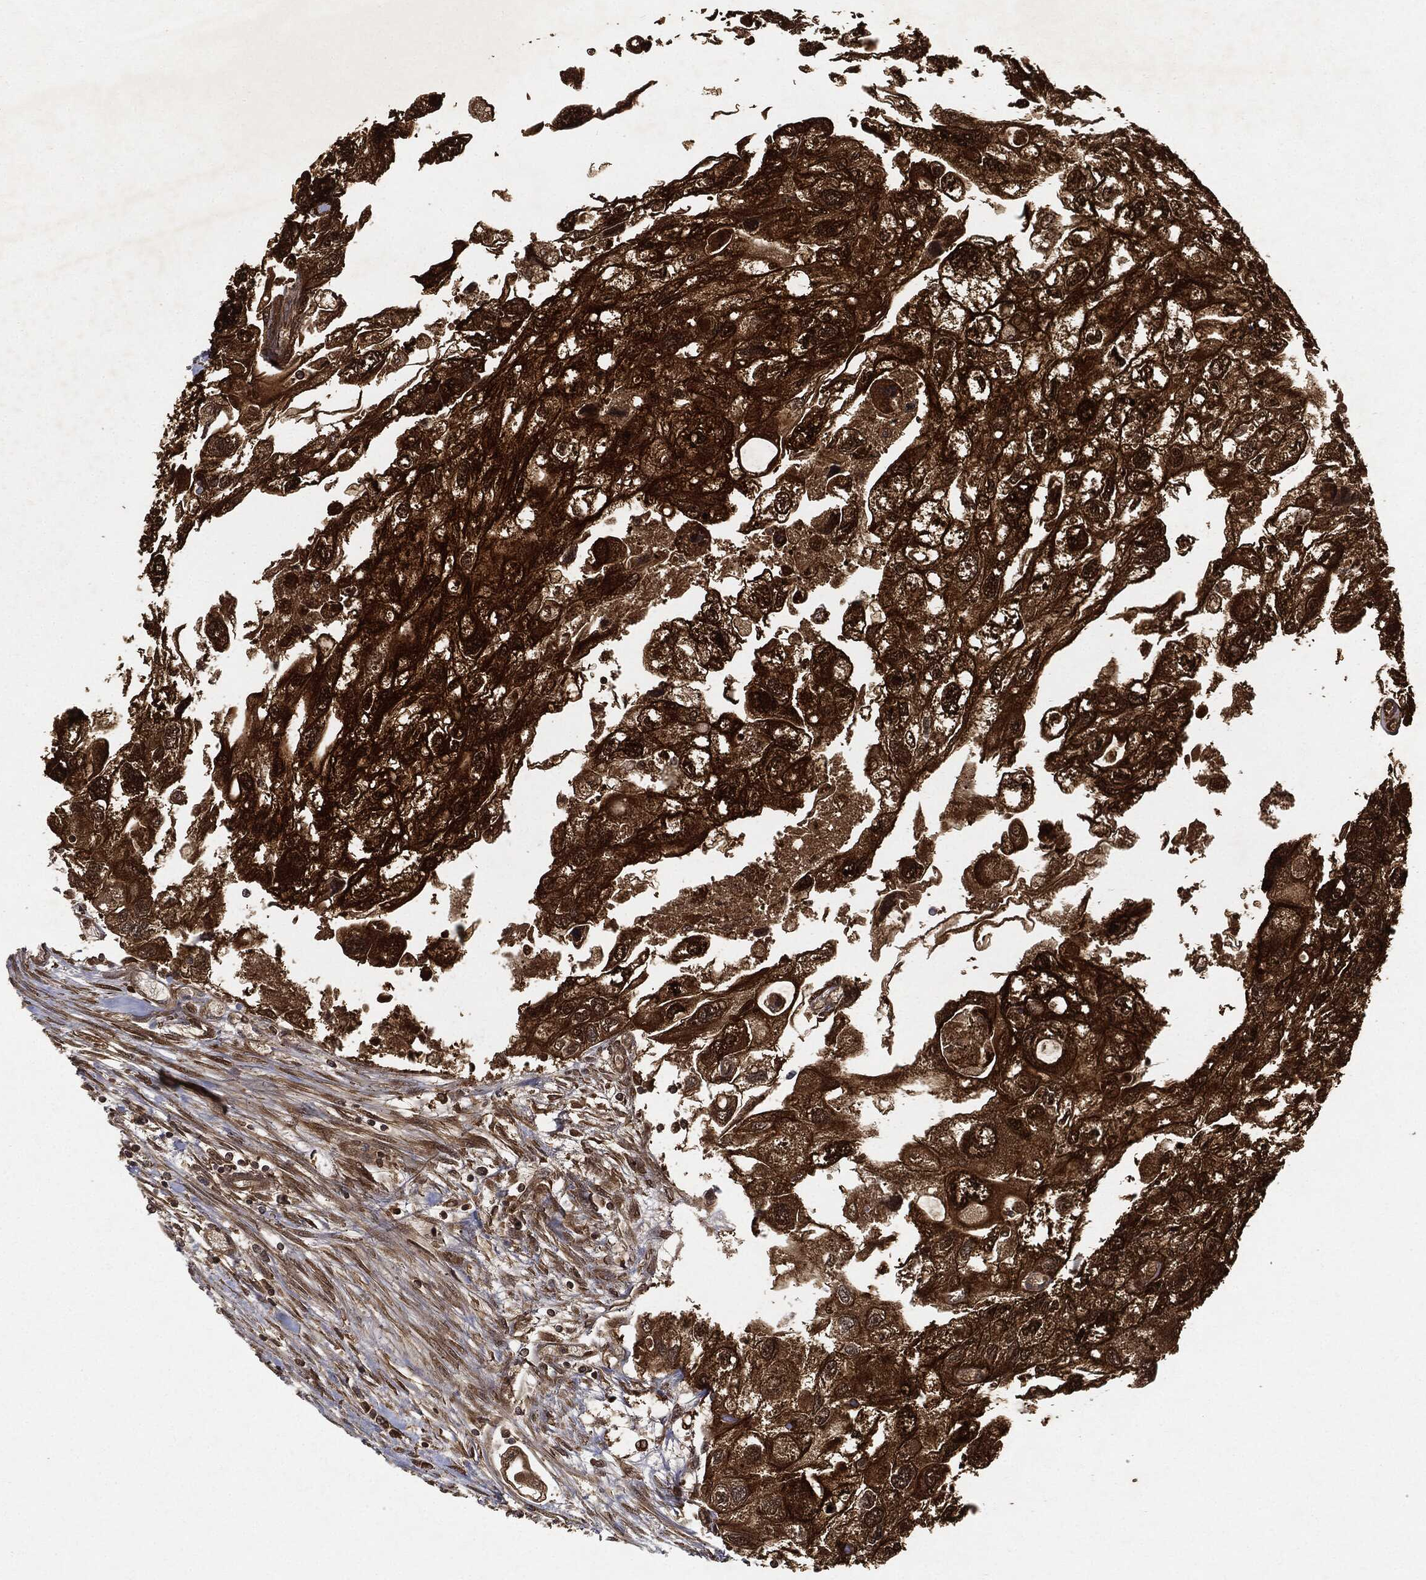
{"staining": {"intensity": "strong", "quantity": ">75%", "location": "cytoplasmic/membranous"}, "tissue": "urothelial cancer", "cell_type": "Tumor cells", "image_type": "cancer", "snomed": [{"axis": "morphology", "description": "Urothelial carcinoma, High grade"}, {"axis": "topography", "description": "Urinary bladder"}], "caption": "Urothelial cancer stained with DAB IHC exhibits high levels of strong cytoplasmic/membranous staining in approximately >75% of tumor cells. (DAB IHC with brightfield microscopy, high magnification).", "gene": "BRAF", "patient": {"sex": "male", "age": 59}}